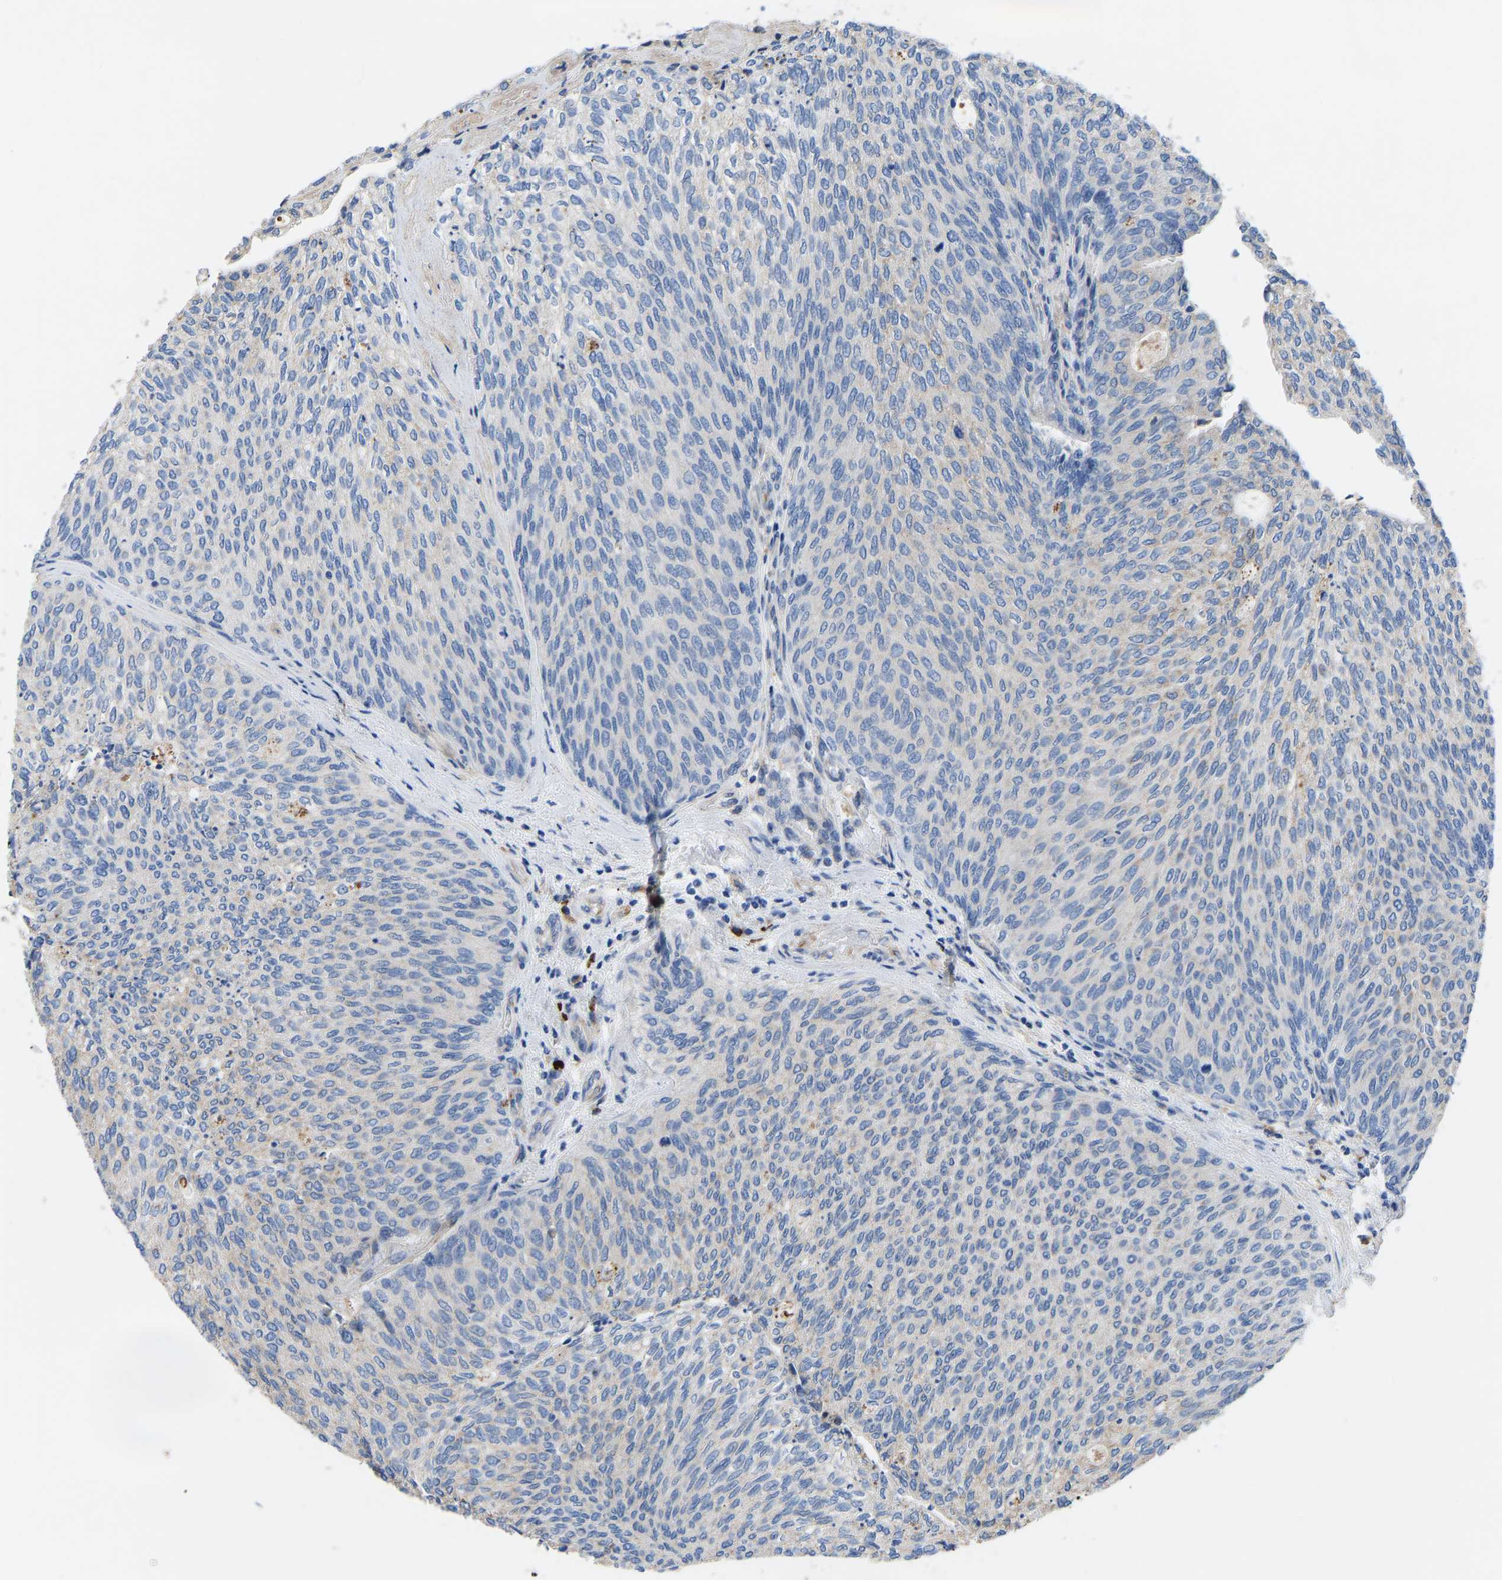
{"staining": {"intensity": "negative", "quantity": "none", "location": "none"}, "tissue": "urothelial cancer", "cell_type": "Tumor cells", "image_type": "cancer", "snomed": [{"axis": "morphology", "description": "Urothelial carcinoma, Low grade"}, {"axis": "topography", "description": "Urinary bladder"}], "caption": "This micrograph is of urothelial carcinoma (low-grade) stained with immunohistochemistry to label a protein in brown with the nuclei are counter-stained blue. There is no positivity in tumor cells.", "gene": "HSPG2", "patient": {"sex": "female", "age": 79}}